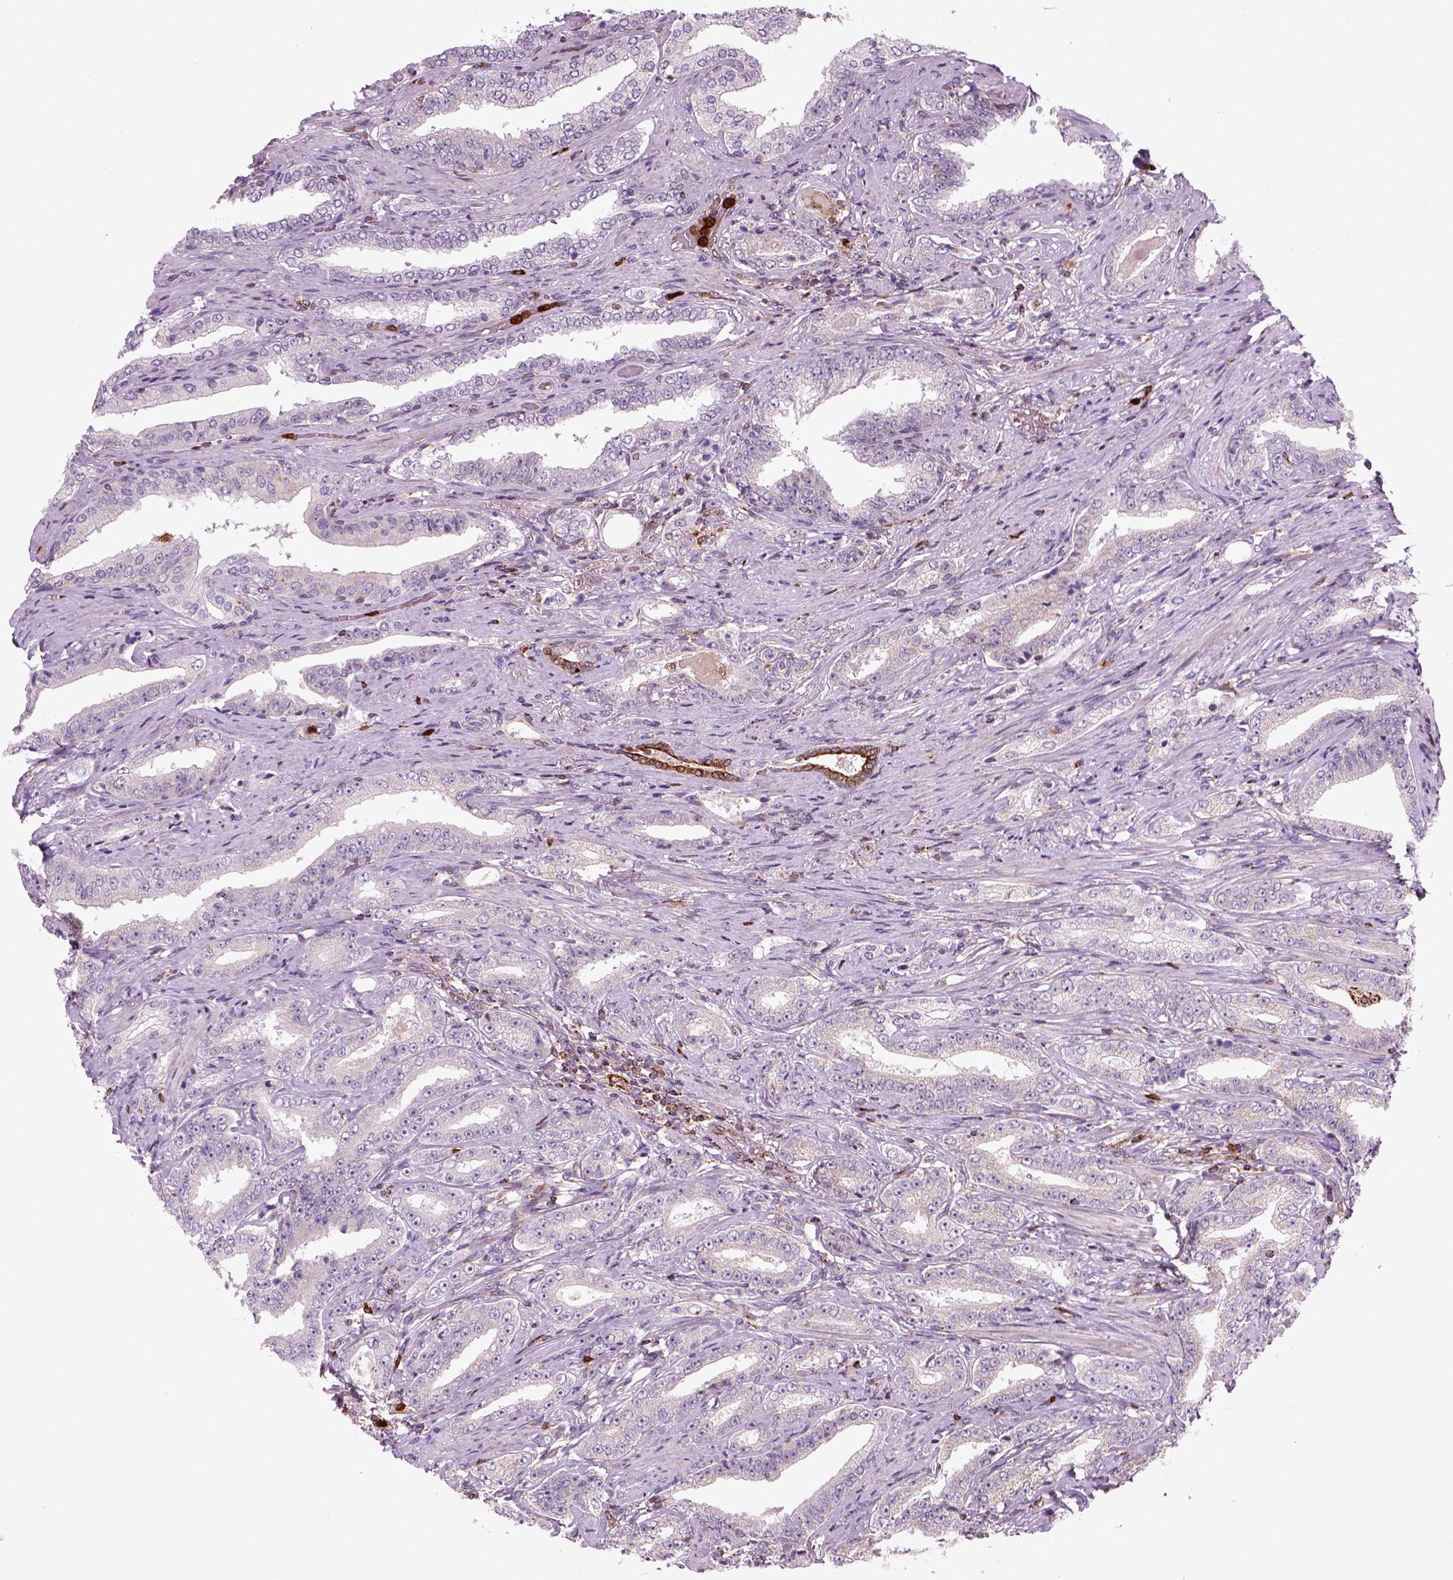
{"staining": {"intensity": "negative", "quantity": "none", "location": "none"}, "tissue": "prostate cancer", "cell_type": "Tumor cells", "image_type": "cancer", "snomed": [{"axis": "morphology", "description": "Adenocarcinoma, Low grade"}, {"axis": "topography", "description": "Prostate and seminal vesicle, NOS"}], "caption": "This is a histopathology image of immunohistochemistry staining of prostate adenocarcinoma (low-grade), which shows no positivity in tumor cells.", "gene": "NUDT16L1", "patient": {"sex": "male", "age": 61}}